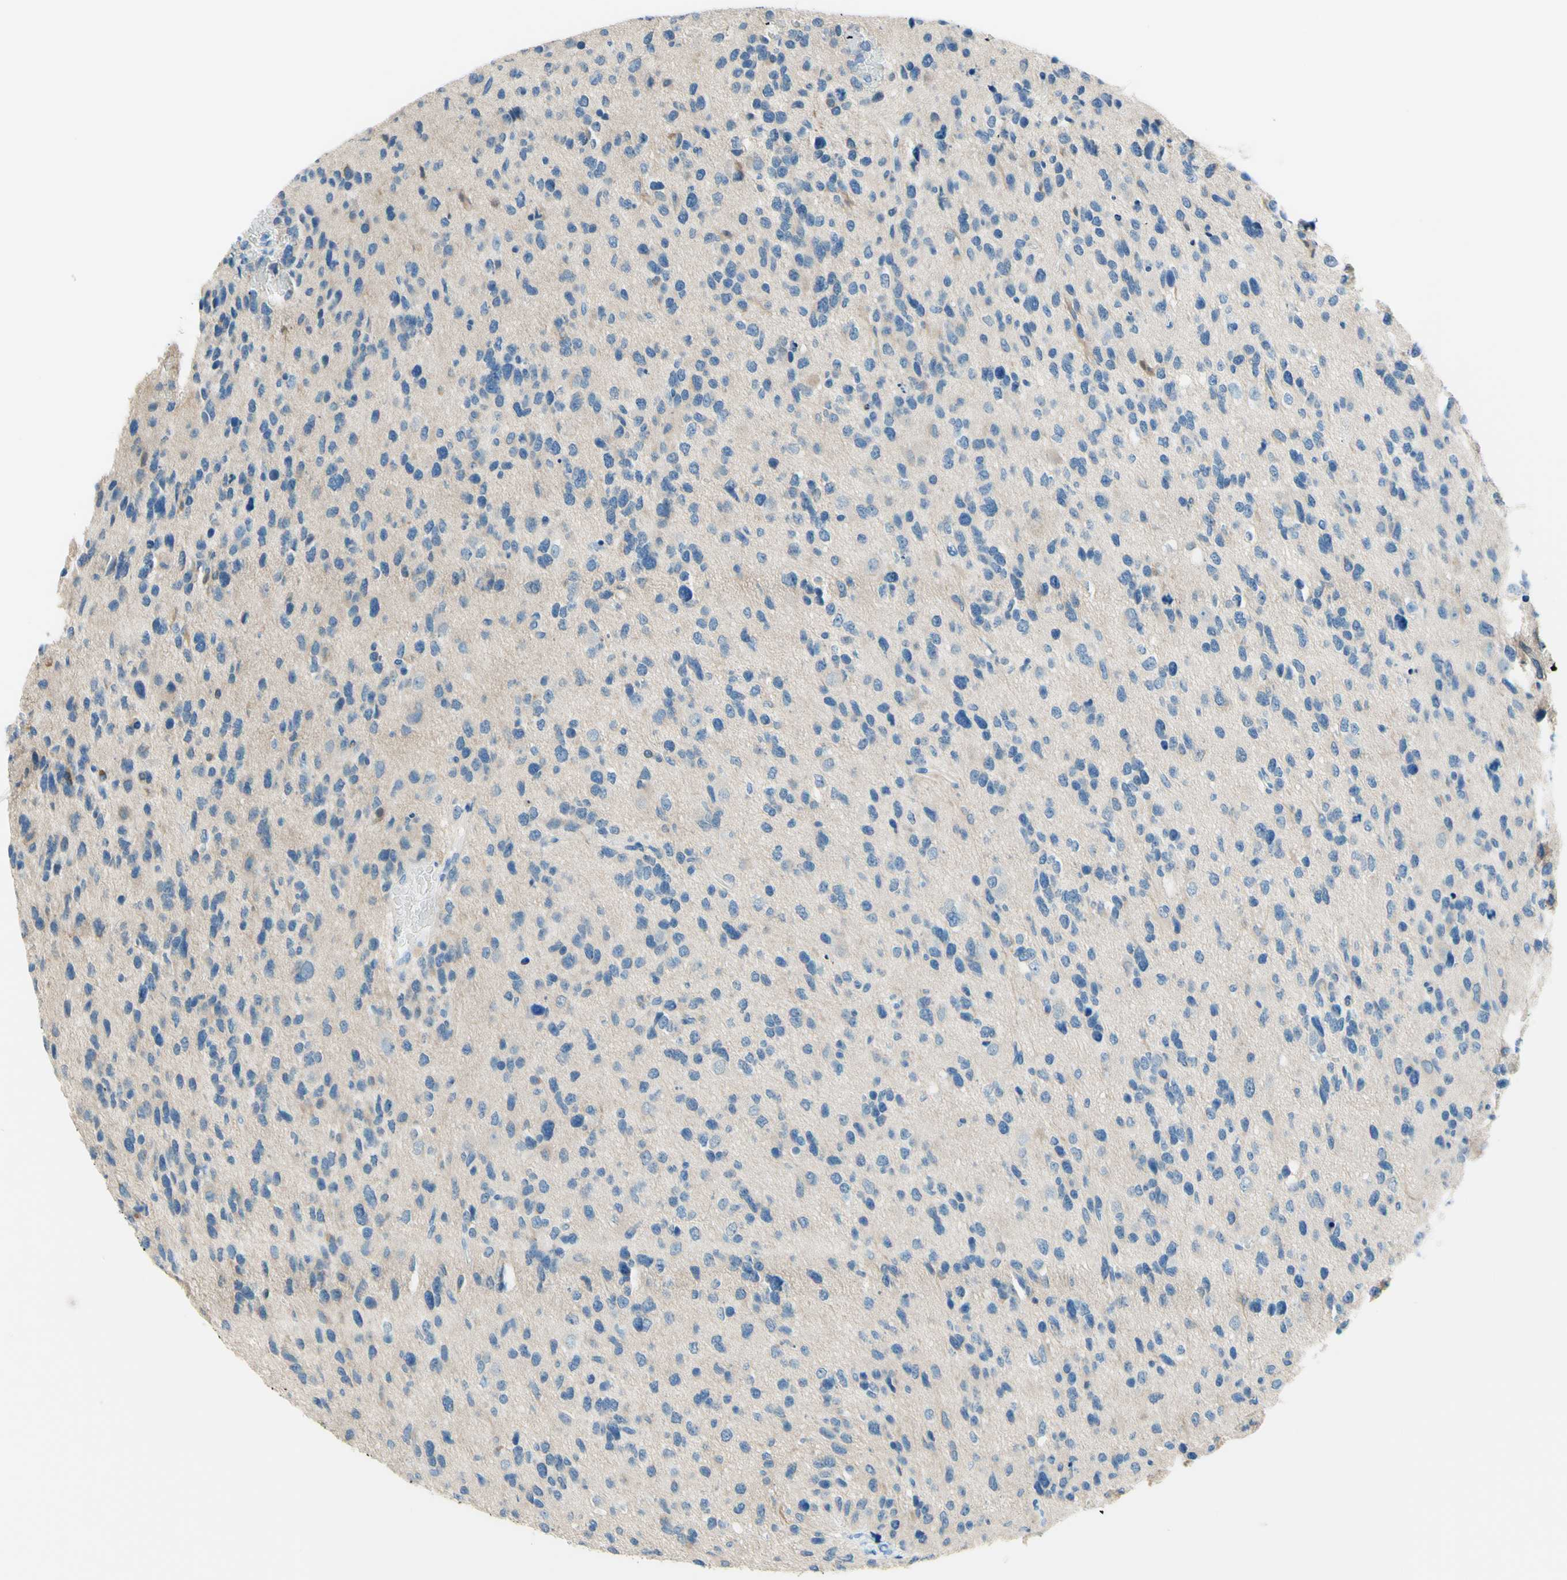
{"staining": {"intensity": "negative", "quantity": "none", "location": "none"}, "tissue": "glioma", "cell_type": "Tumor cells", "image_type": "cancer", "snomed": [{"axis": "morphology", "description": "Glioma, malignant, High grade"}, {"axis": "topography", "description": "Brain"}], "caption": "IHC of glioma exhibits no positivity in tumor cells. (Immunohistochemistry, brightfield microscopy, high magnification).", "gene": "PASD1", "patient": {"sex": "female", "age": 58}}